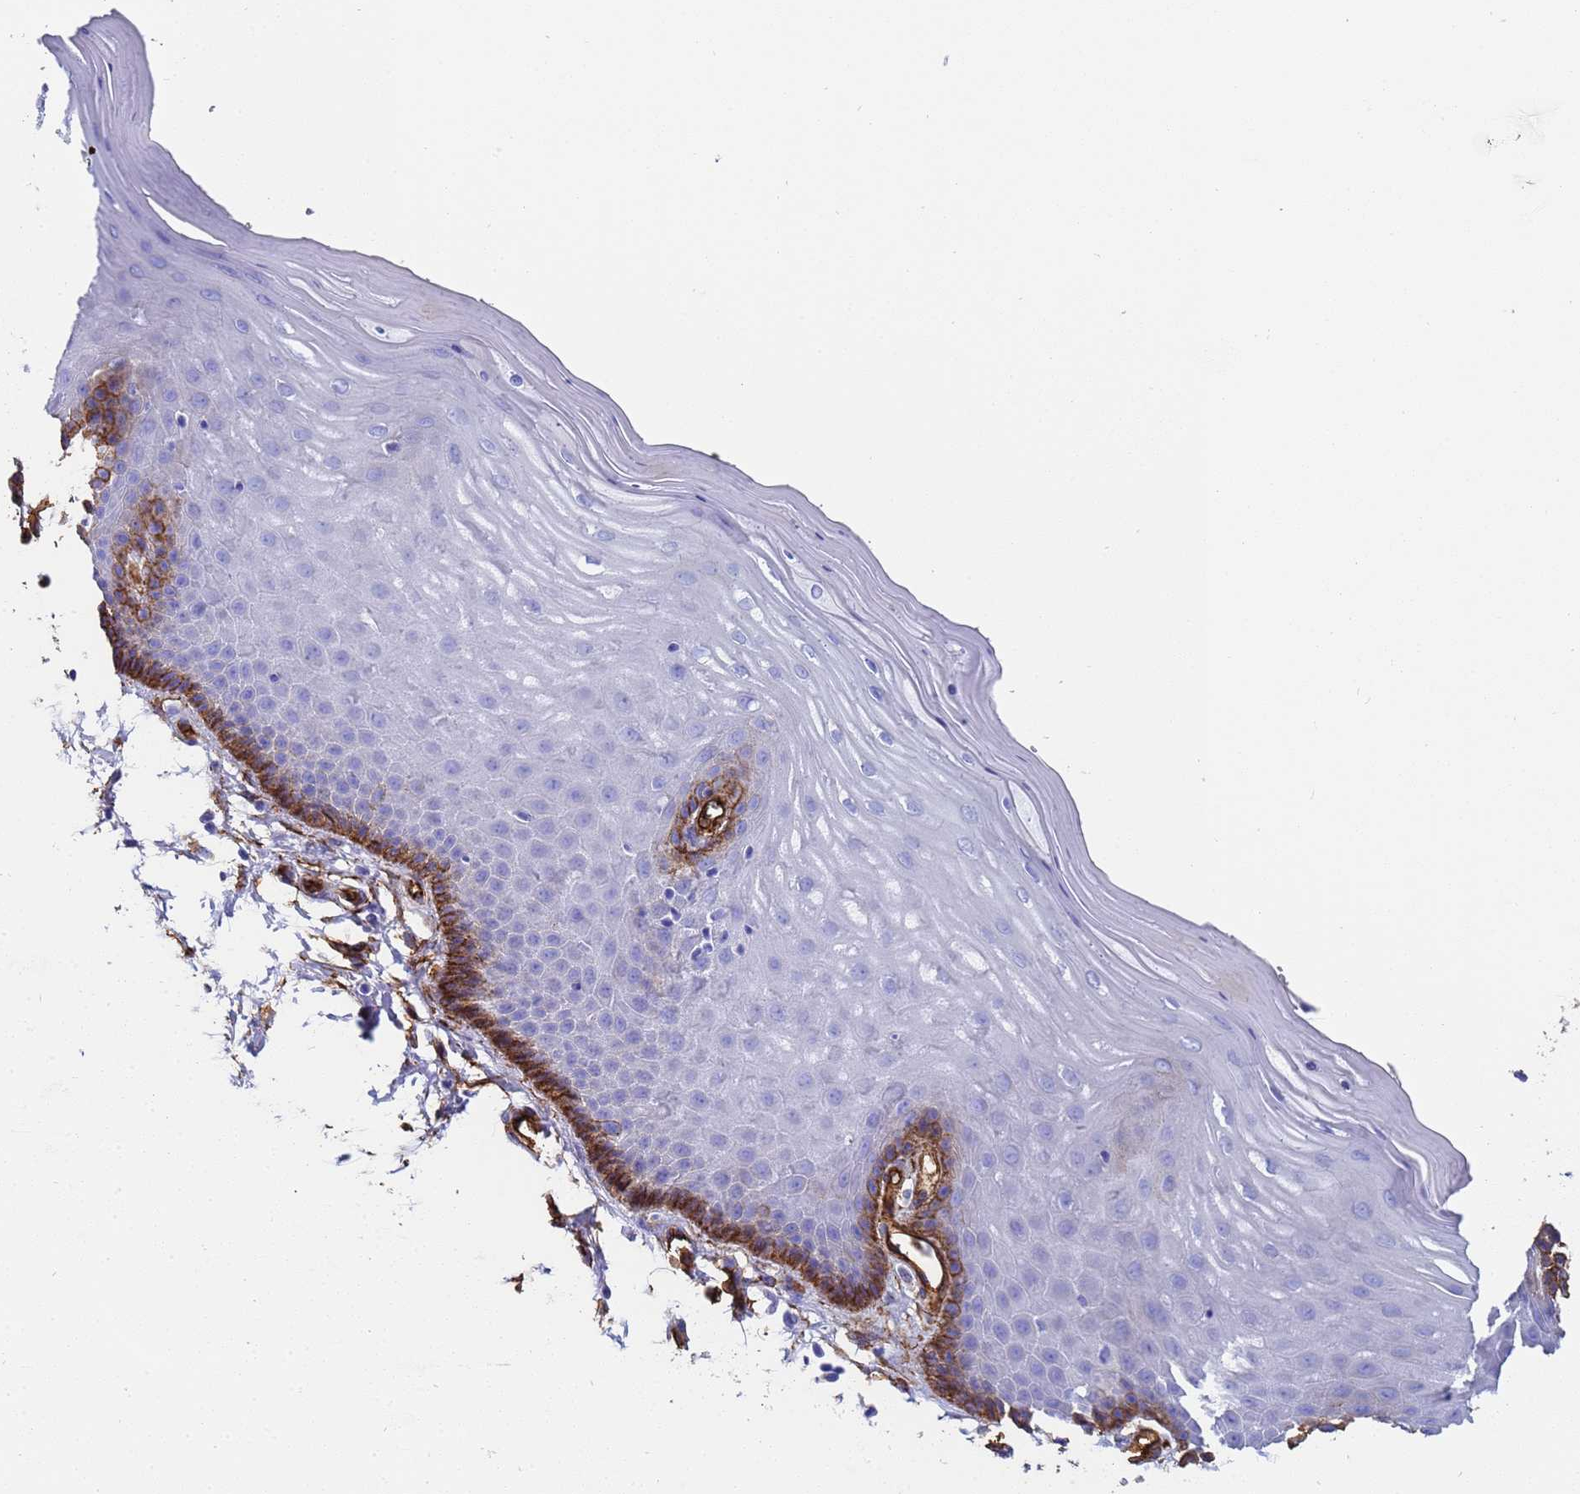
{"staining": {"intensity": "negative", "quantity": "none", "location": "none"}, "tissue": "cervix", "cell_type": "Glandular cells", "image_type": "normal", "snomed": [{"axis": "morphology", "description": "Normal tissue, NOS"}, {"axis": "topography", "description": "Cervix"}], "caption": "High power microscopy micrograph of an IHC image of benign cervix, revealing no significant staining in glandular cells.", "gene": "ADIPOQ", "patient": {"sex": "female", "age": 55}}